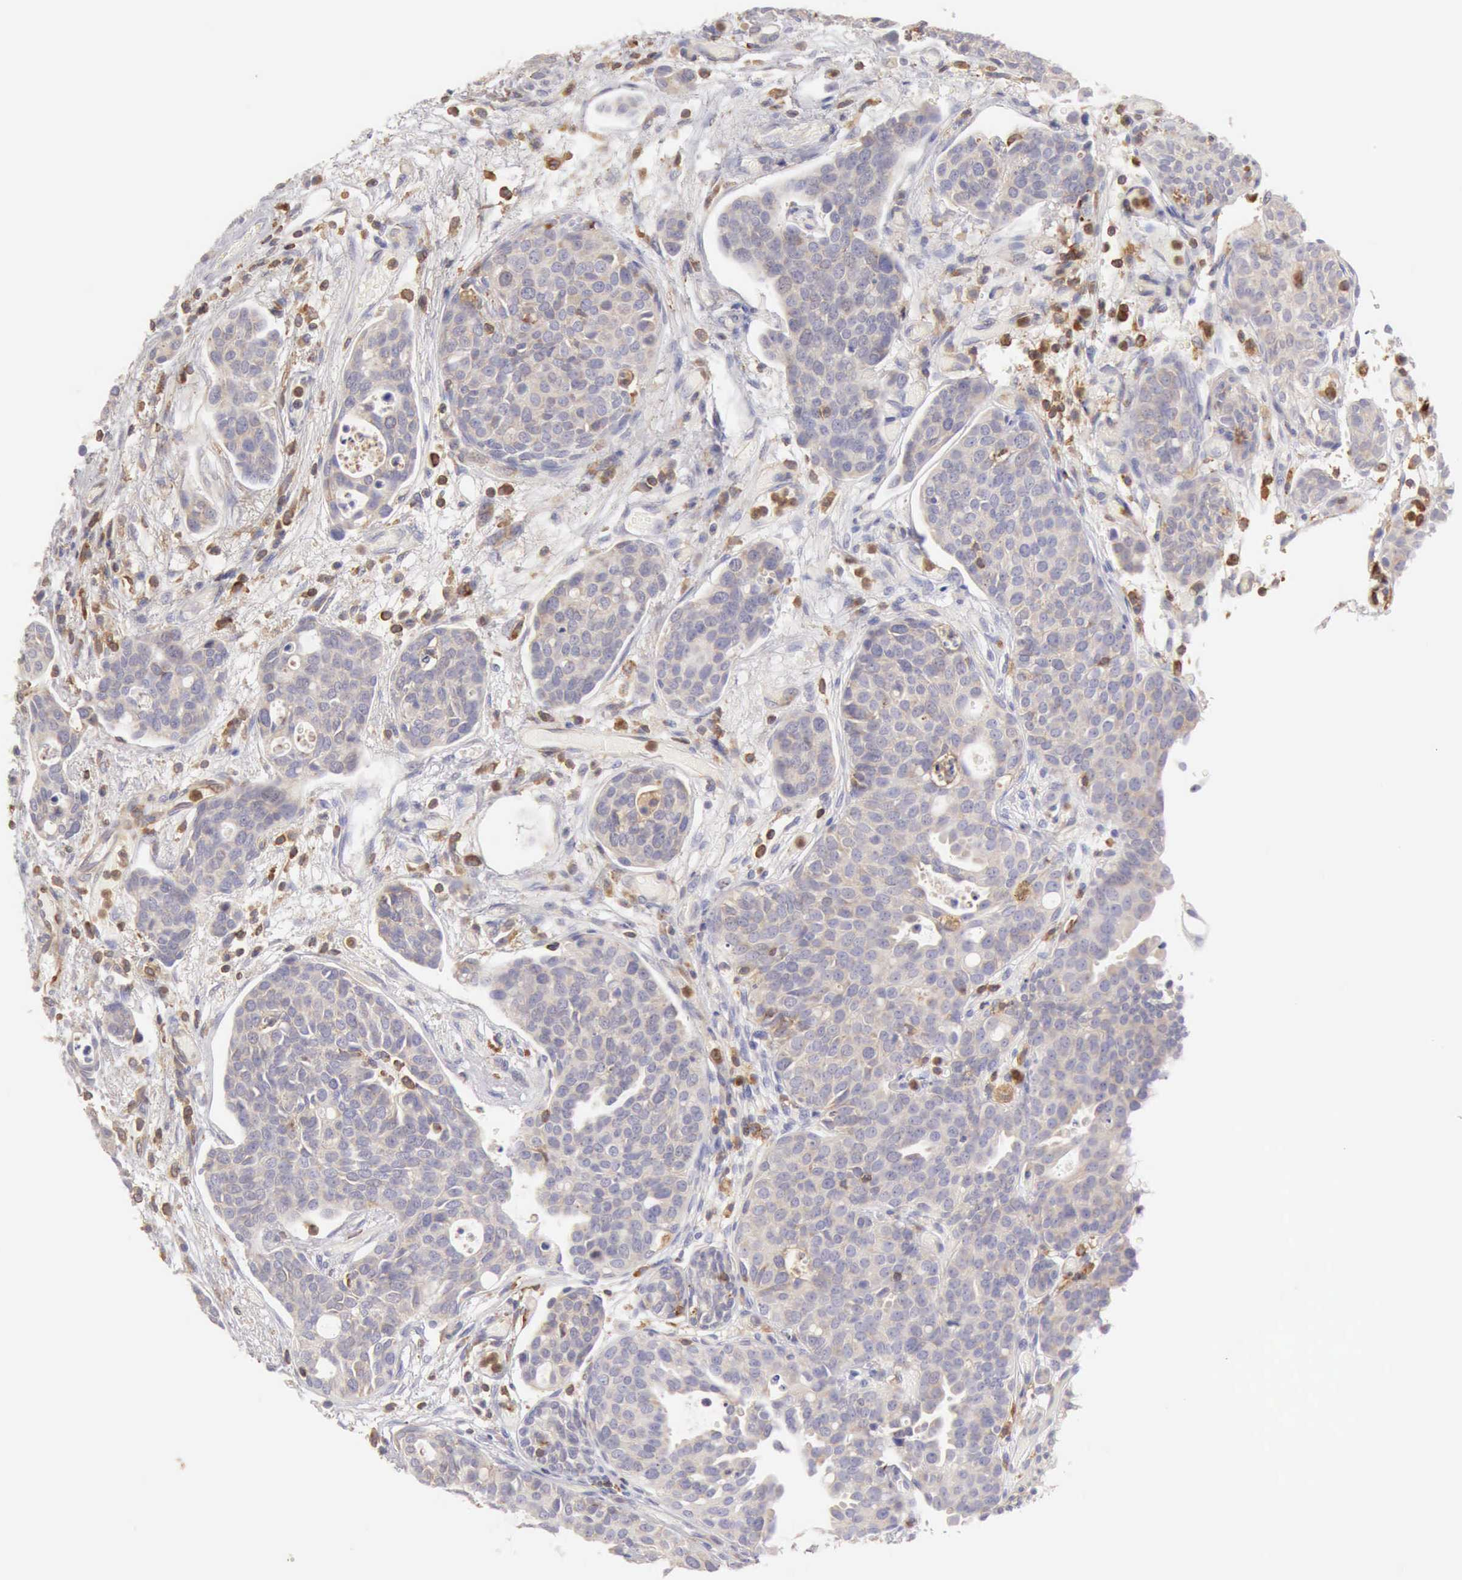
{"staining": {"intensity": "negative", "quantity": "none", "location": "none"}, "tissue": "urothelial cancer", "cell_type": "Tumor cells", "image_type": "cancer", "snomed": [{"axis": "morphology", "description": "Urothelial carcinoma, High grade"}, {"axis": "topography", "description": "Urinary bladder"}], "caption": "The photomicrograph reveals no significant expression in tumor cells of urothelial cancer. Nuclei are stained in blue.", "gene": "ARHGAP4", "patient": {"sex": "male", "age": 78}}